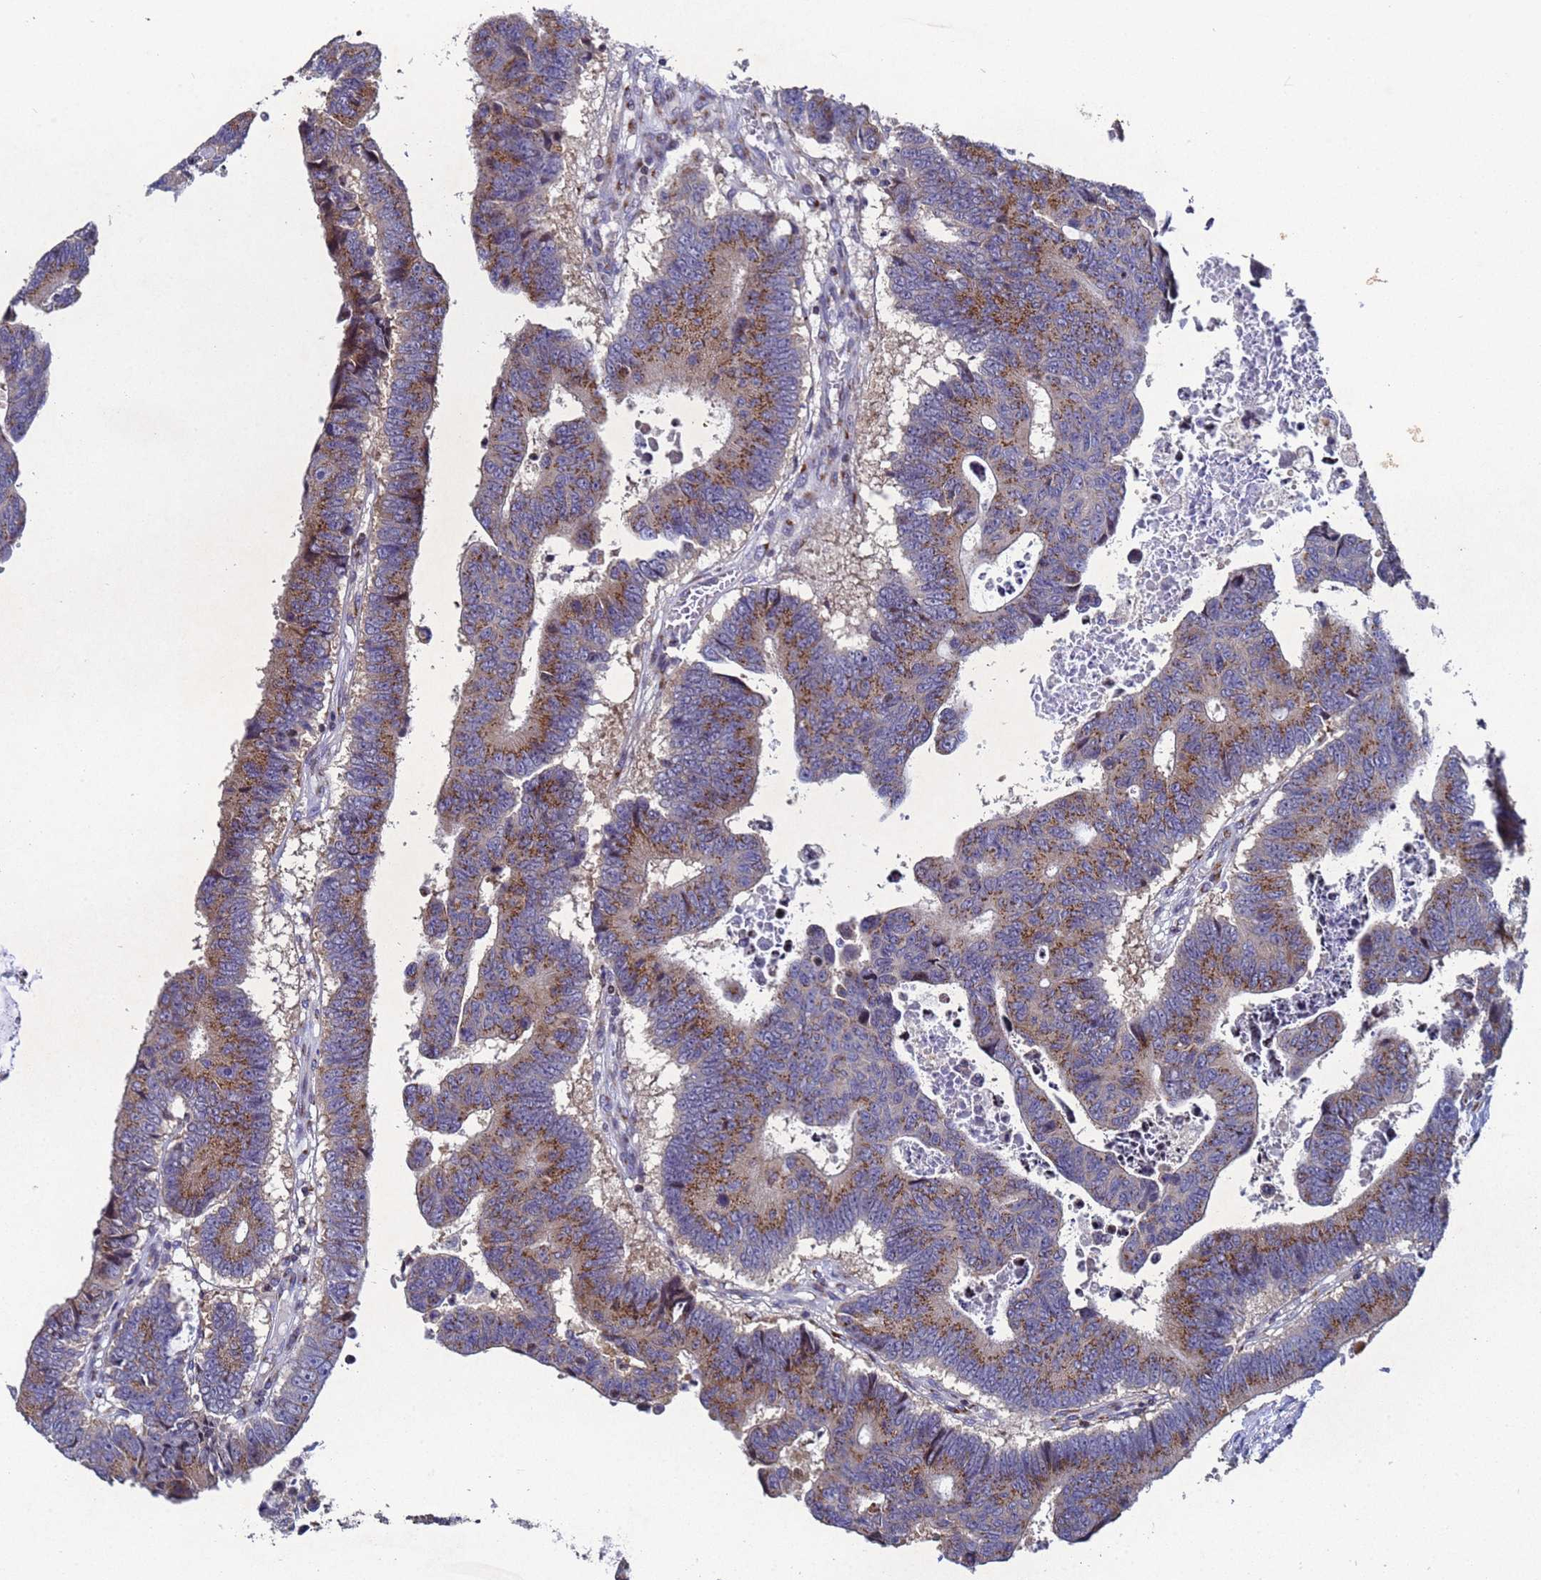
{"staining": {"intensity": "moderate", "quantity": ">75%", "location": "cytoplasmic/membranous"}, "tissue": "colorectal cancer", "cell_type": "Tumor cells", "image_type": "cancer", "snomed": [{"axis": "morphology", "description": "Adenocarcinoma, NOS"}, {"axis": "topography", "description": "Rectum"}], "caption": "Human colorectal cancer (adenocarcinoma) stained with a brown dye exhibits moderate cytoplasmic/membranous positive staining in approximately >75% of tumor cells.", "gene": "NSUN6", "patient": {"sex": "male", "age": 84}}